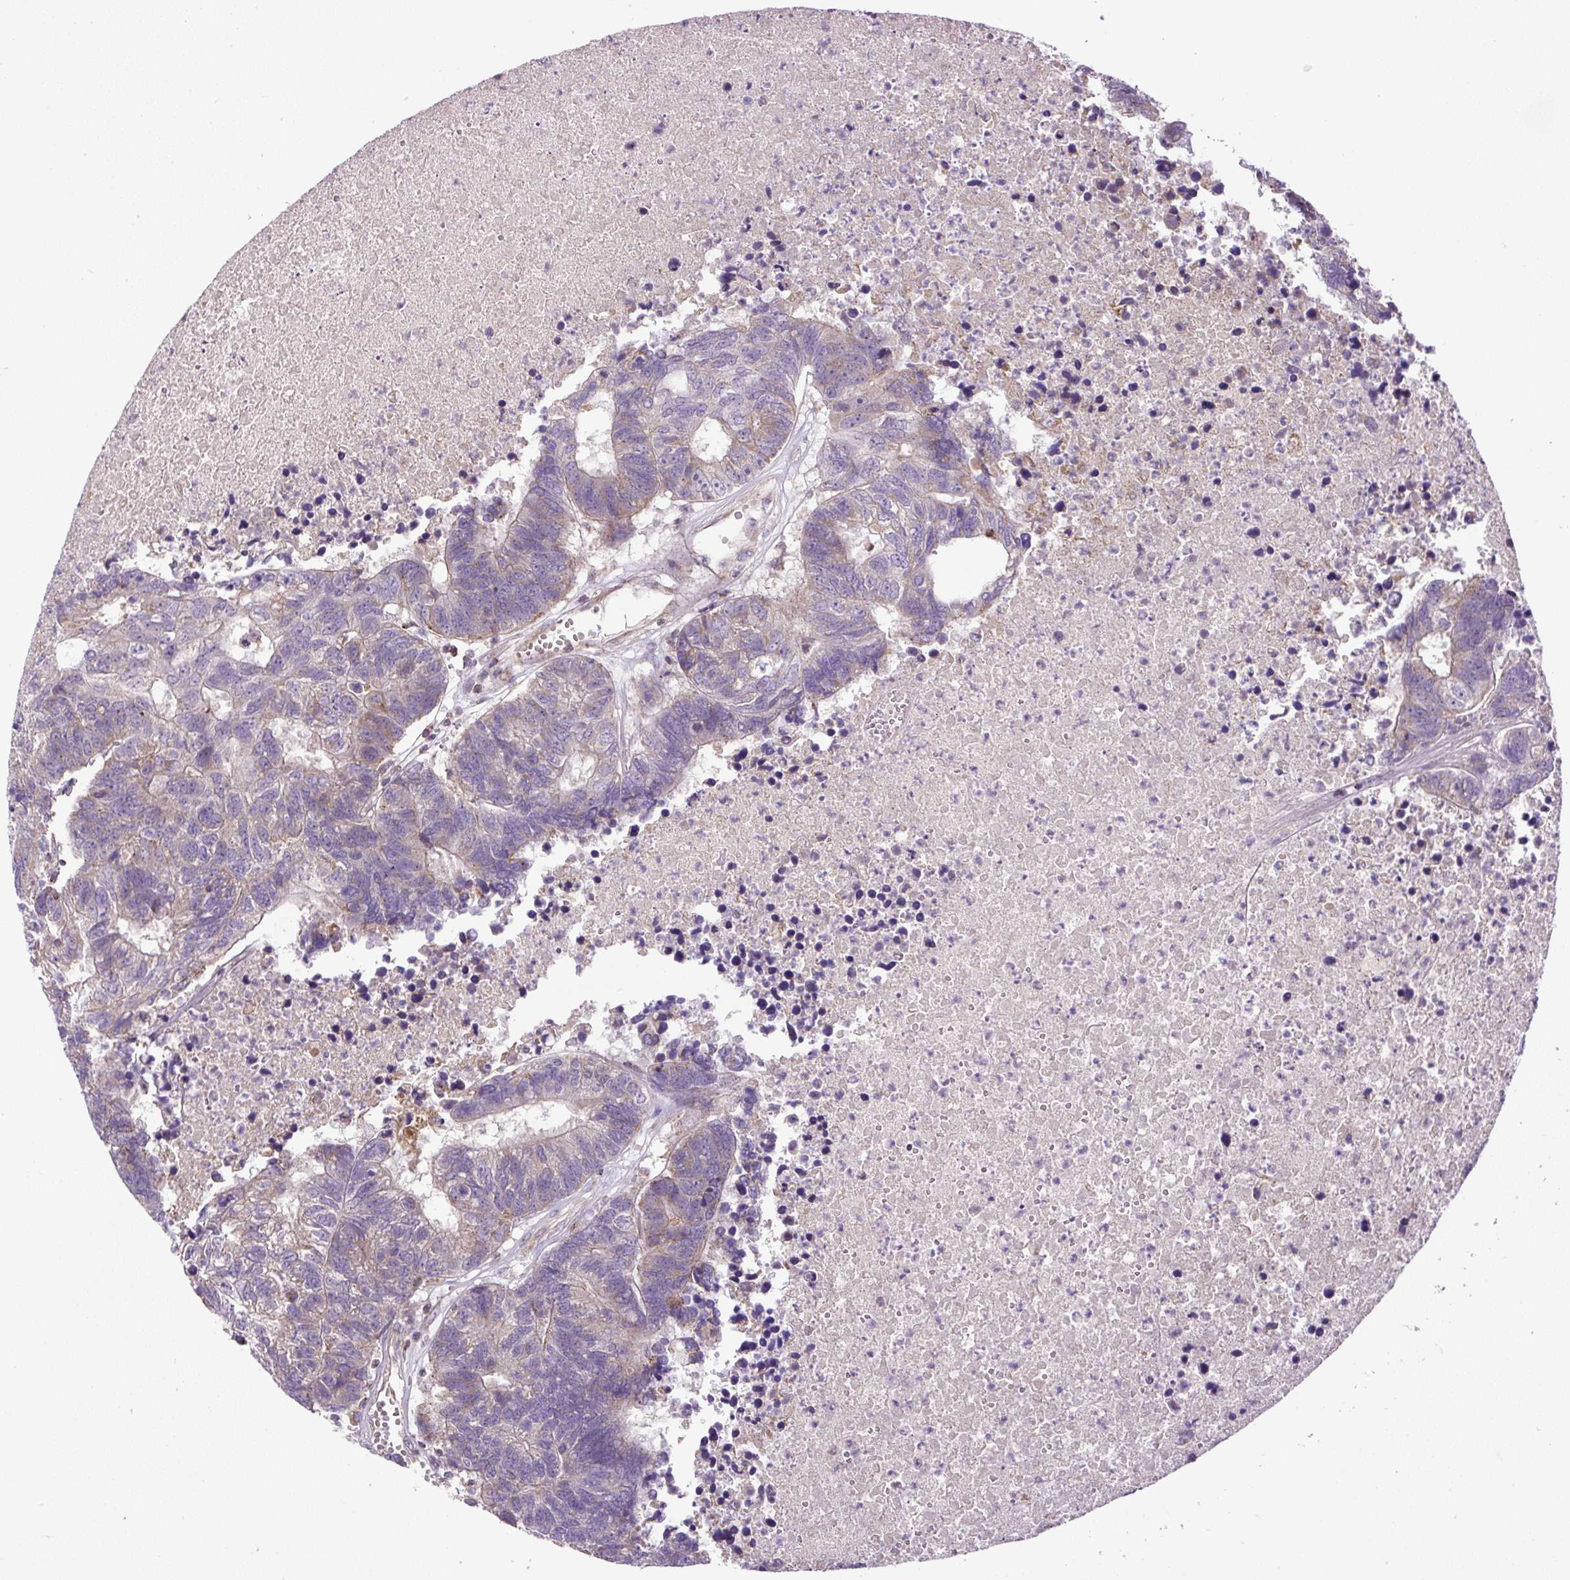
{"staining": {"intensity": "weak", "quantity": "<25%", "location": "cytoplasmic/membranous"}, "tissue": "colorectal cancer", "cell_type": "Tumor cells", "image_type": "cancer", "snomed": [{"axis": "morphology", "description": "Adenocarcinoma, NOS"}, {"axis": "topography", "description": "Colon"}], "caption": "DAB immunohistochemical staining of human adenocarcinoma (colorectal) shows no significant positivity in tumor cells. The staining was performed using DAB (3,3'-diaminobenzidine) to visualize the protein expression in brown, while the nuclei were stained in blue with hematoxylin (Magnification: 20x).", "gene": "ZNF547", "patient": {"sex": "female", "age": 48}}